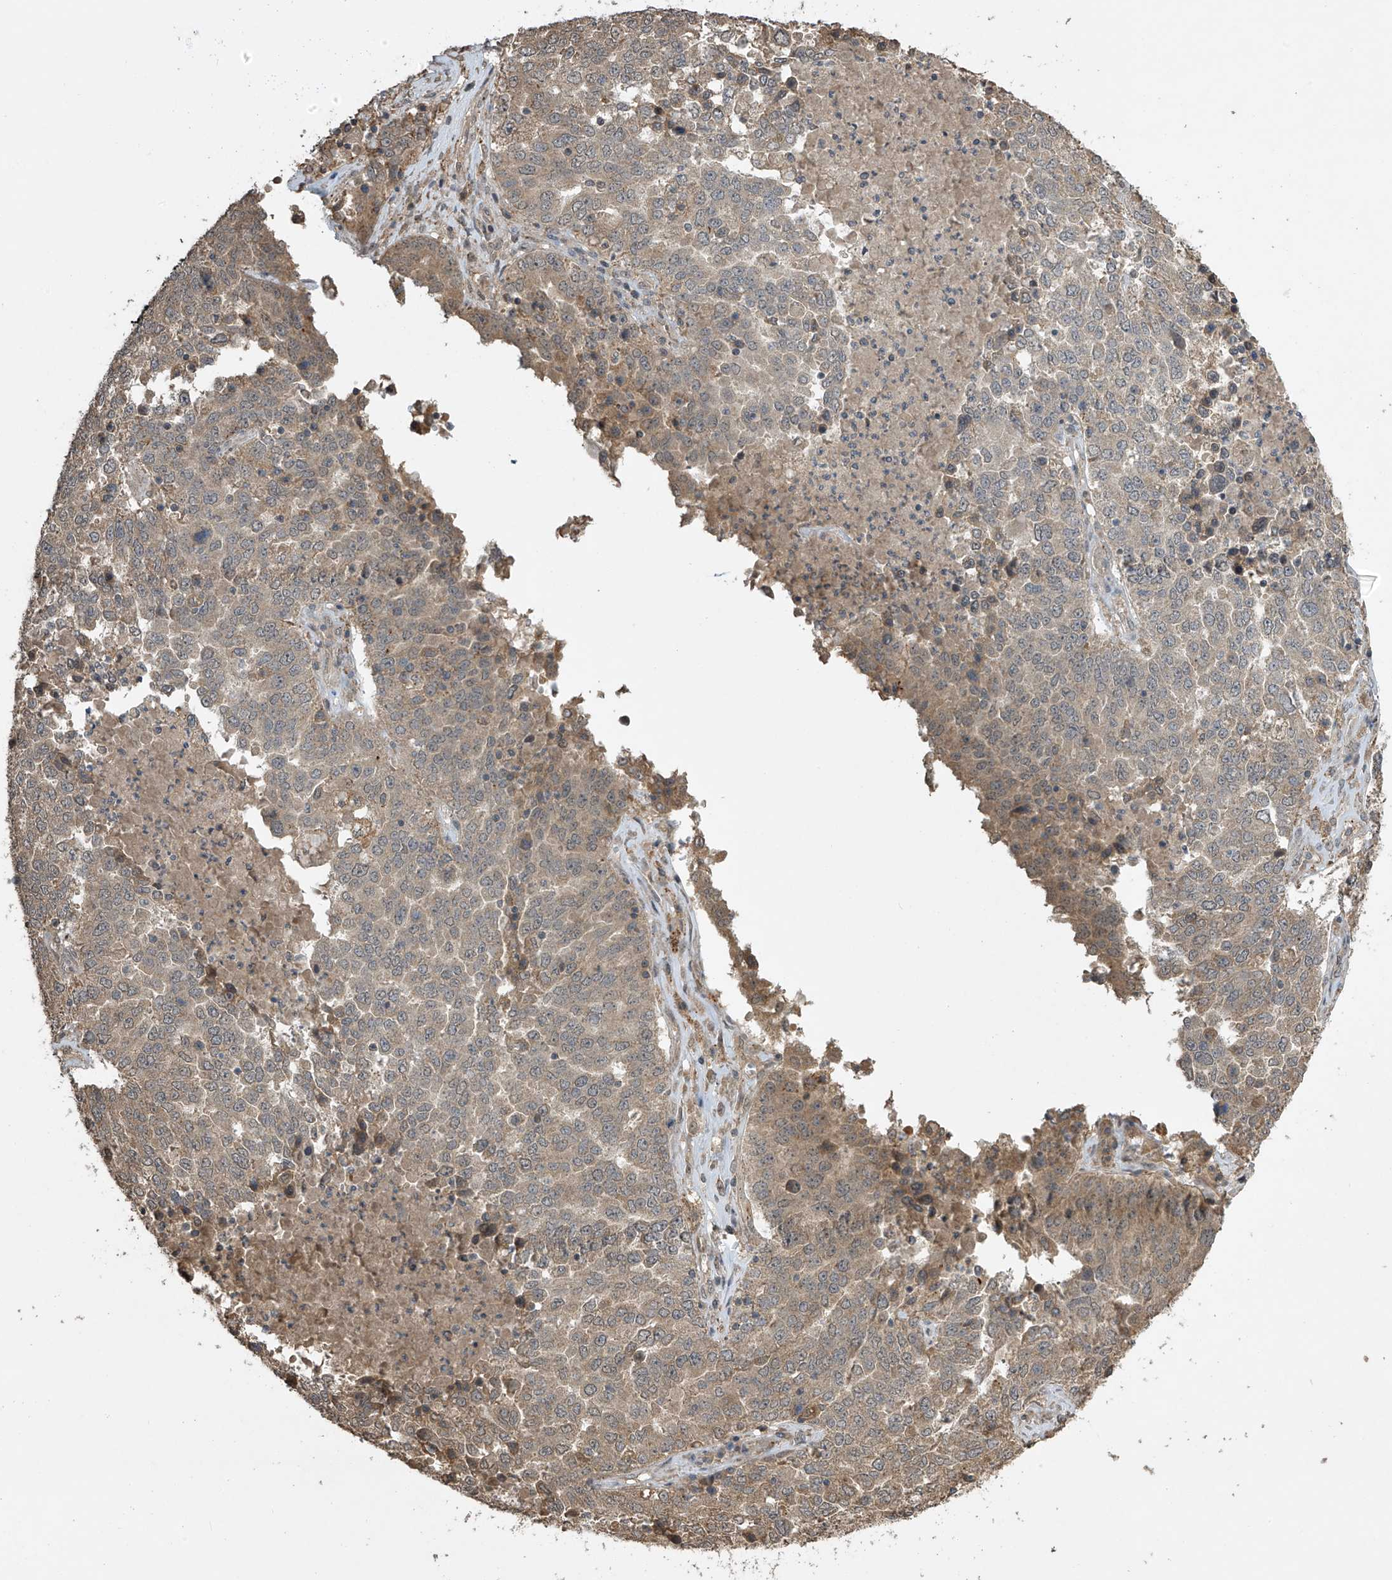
{"staining": {"intensity": "weak", "quantity": ">75%", "location": "cytoplasmic/membranous"}, "tissue": "ovarian cancer", "cell_type": "Tumor cells", "image_type": "cancer", "snomed": [{"axis": "morphology", "description": "Carcinoma, endometroid"}, {"axis": "topography", "description": "Ovary"}], "caption": "Ovarian cancer stained for a protein demonstrates weak cytoplasmic/membranous positivity in tumor cells.", "gene": "SLFN14", "patient": {"sex": "female", "age": 62}}